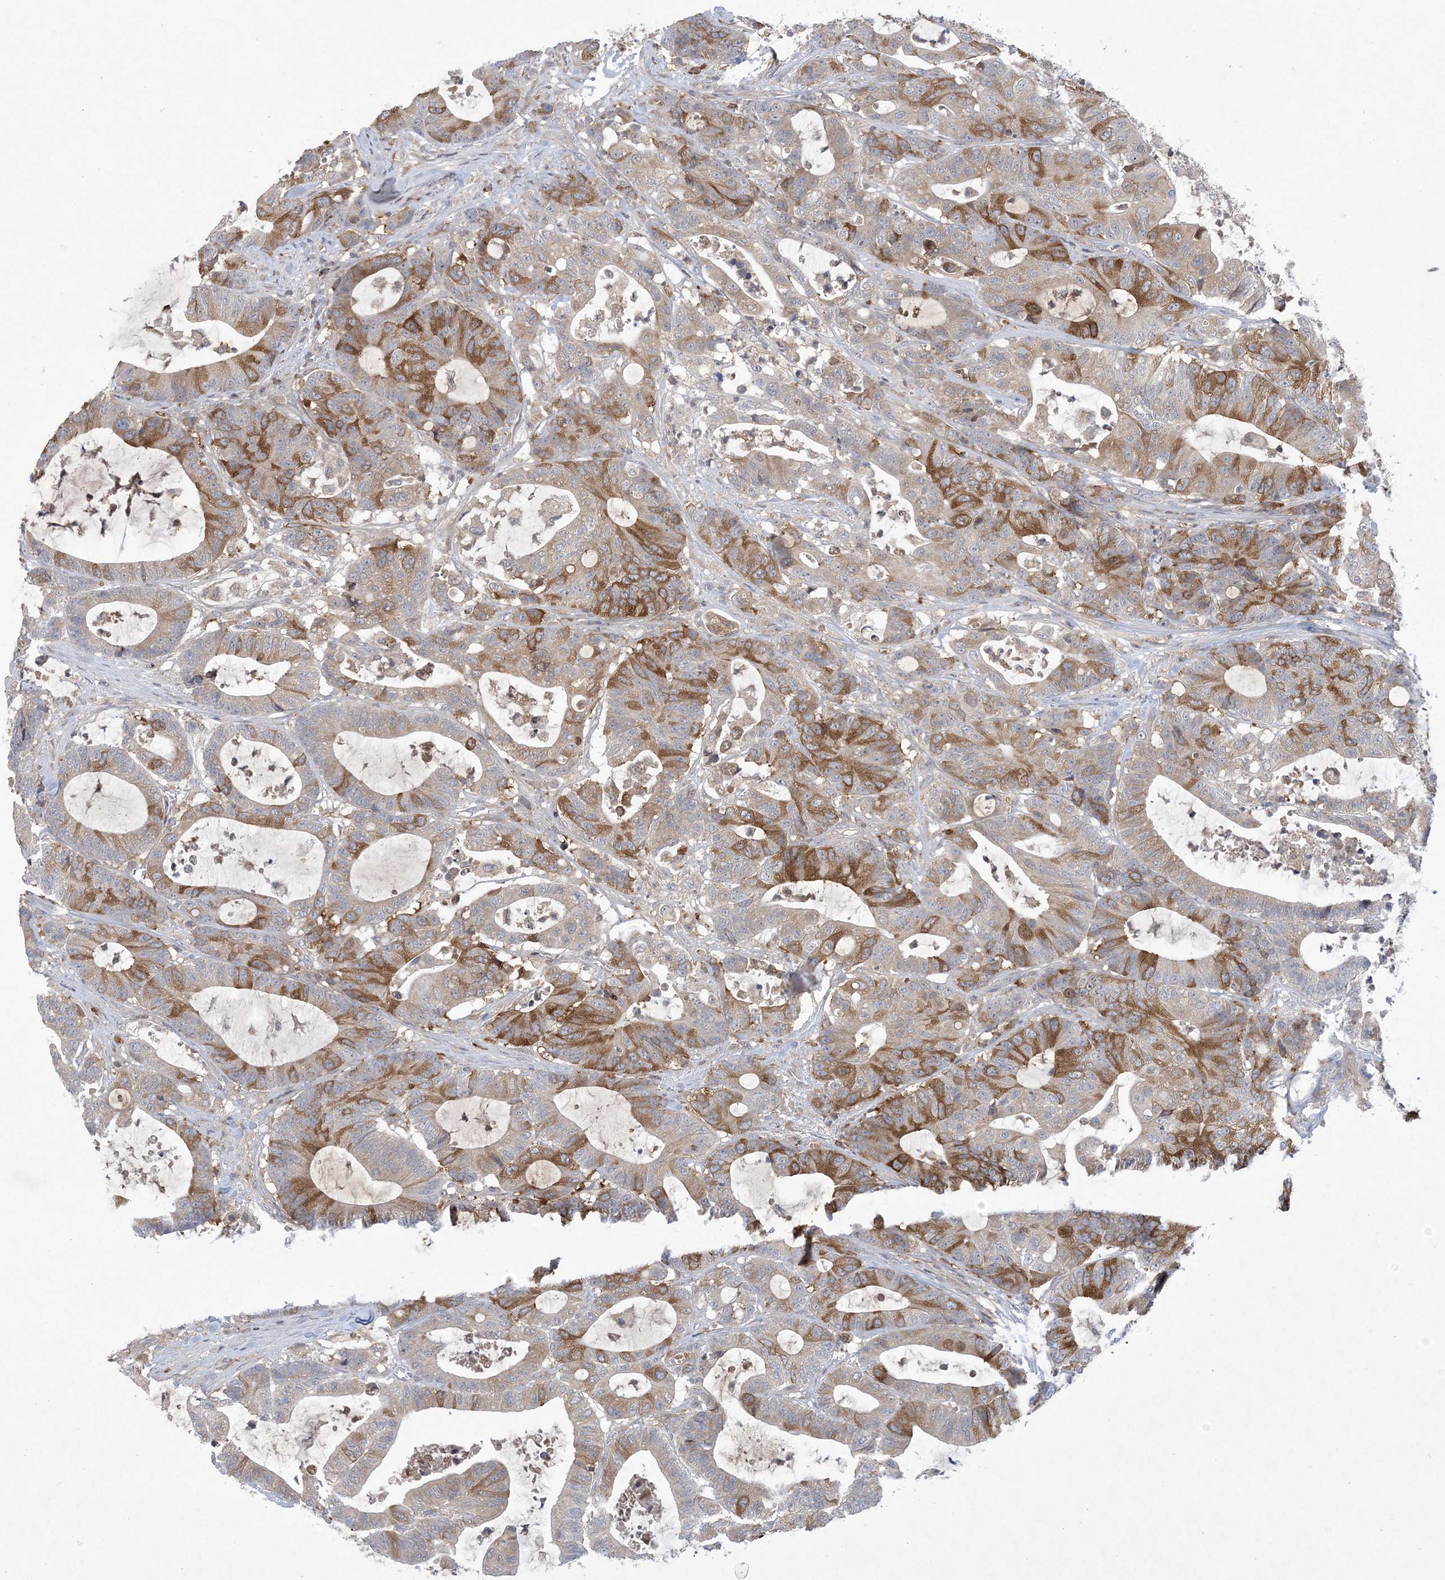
{"staining": {"intensity": "moderate", "quantity": "25%-75%", "location": "cytoplasmic/membranous"}, "tissue": "colorectal cancer", "cell_type": "Tumor cells", "image_type": "cancer", "snomed": [{"axis": "morphology", "description": "Adenocarcinoma, NOS"}, {"axis": "topography", "description": "Colon"}], "caption": "The photomicrograph exhibits staining of colorectal cancer, revealing moderate cytoplasmic/membranous protein staining (brown color) within tumor cells. (DAB (3,3'-diaminobenzidine) IHC with brightfield microscopy, high magnification).", "gene": "AOC1", "patient": {"sex": "female", "age": 84}}